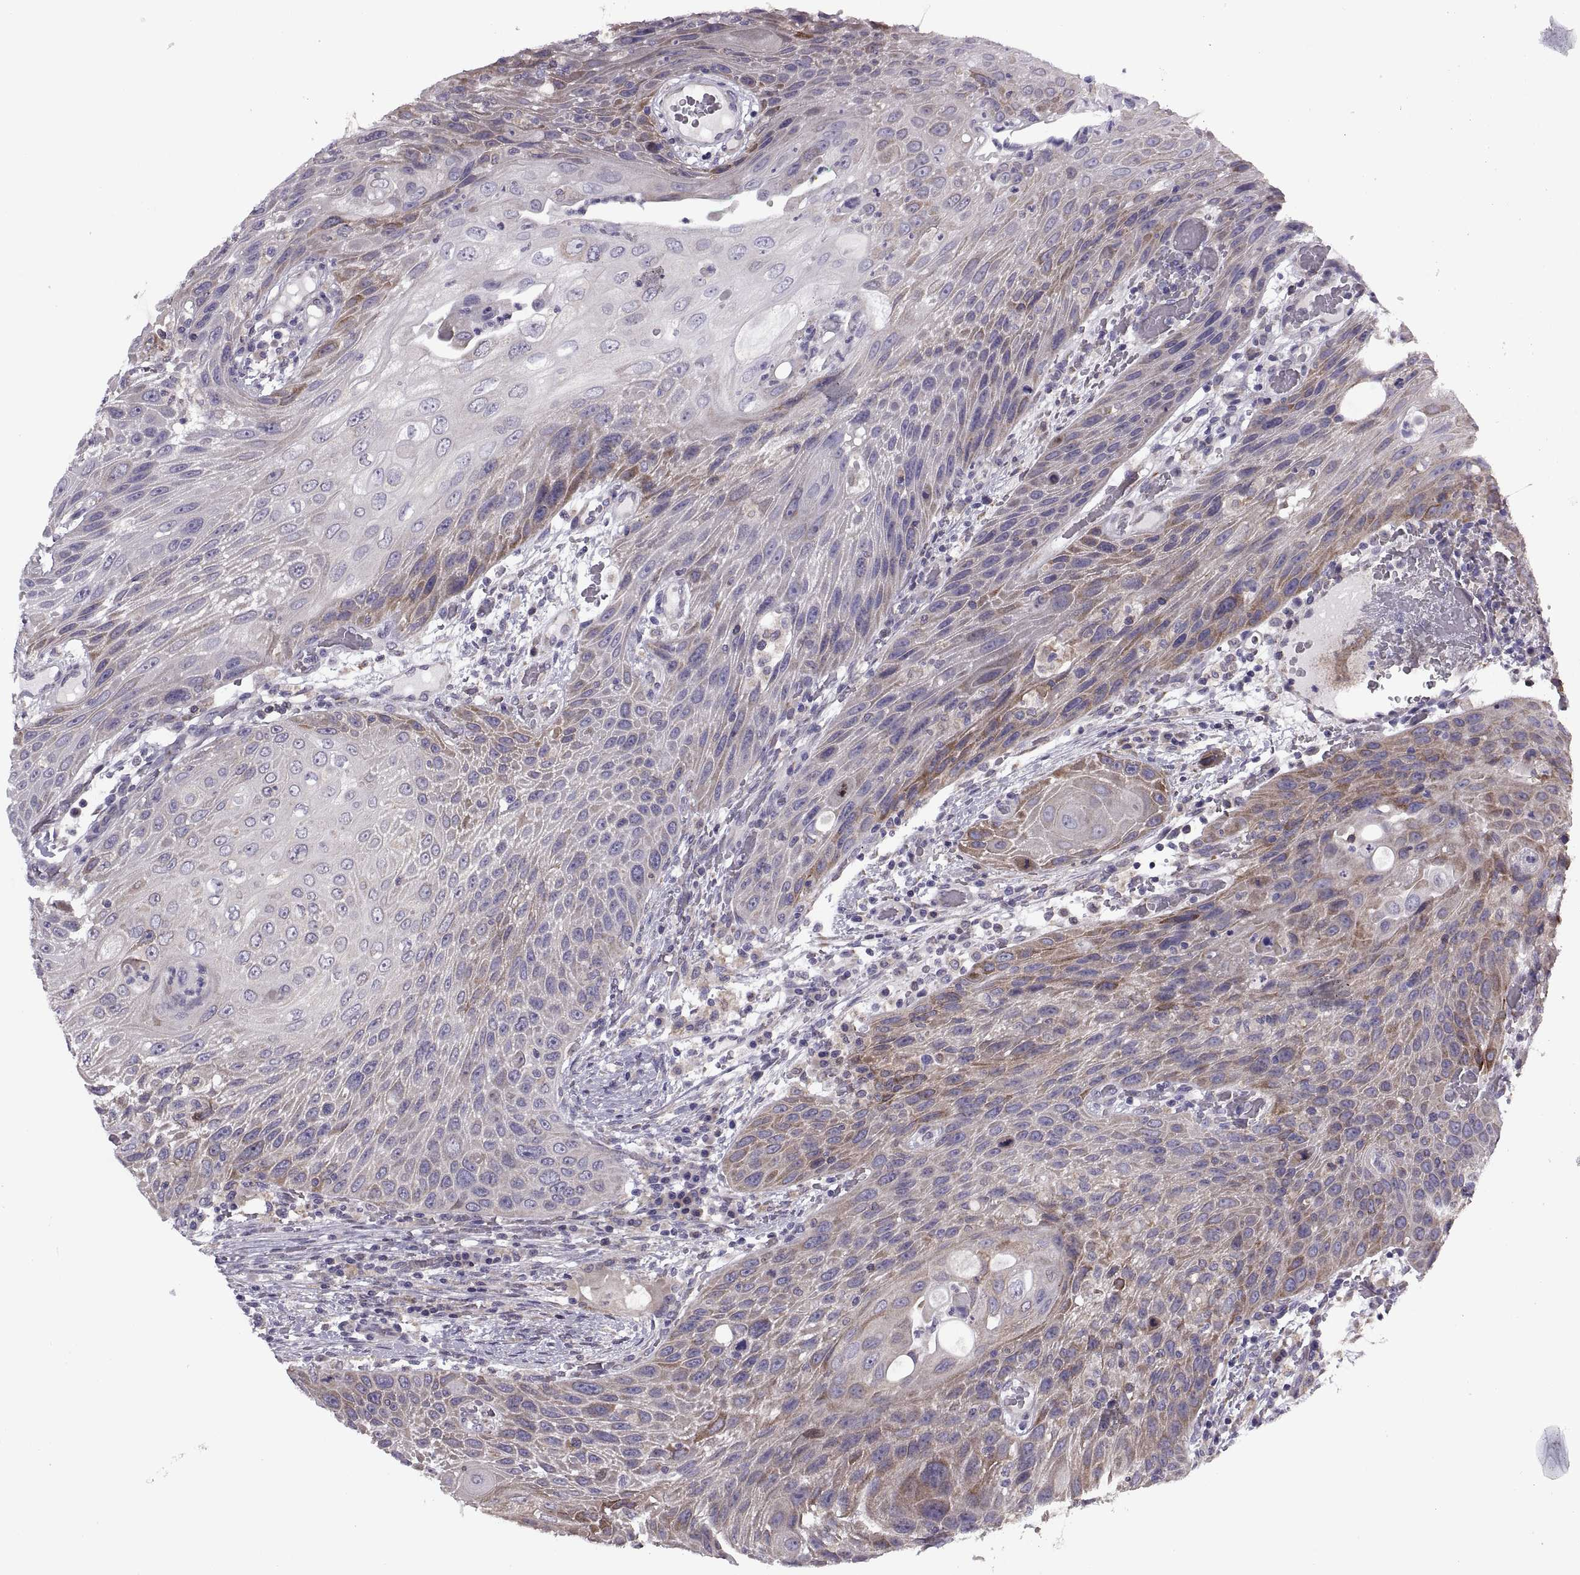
{"staining": {"intensity": "moderate", "quantity": "25%-75%", "location": "cytoplasmic/membranous"}, "tissue": "head and neck cancer", "cell_type": "Tumor cells", "image_type": "cancer", "snomed": [{"axis": "morphology", "description": "Squamous cell carcinoma, NOS"}, {"axis": "topography", "description": "Head-Neck"}], "caption": "Immunohistochemical staining of human head and neck squamous cell carcinoma displays medium levels of moderate cytoplasmic/membranous positivity in about 25%-75% of tumor cells.", "gene": "LETM2", "patient": {"sex": "male", "age": 69}}